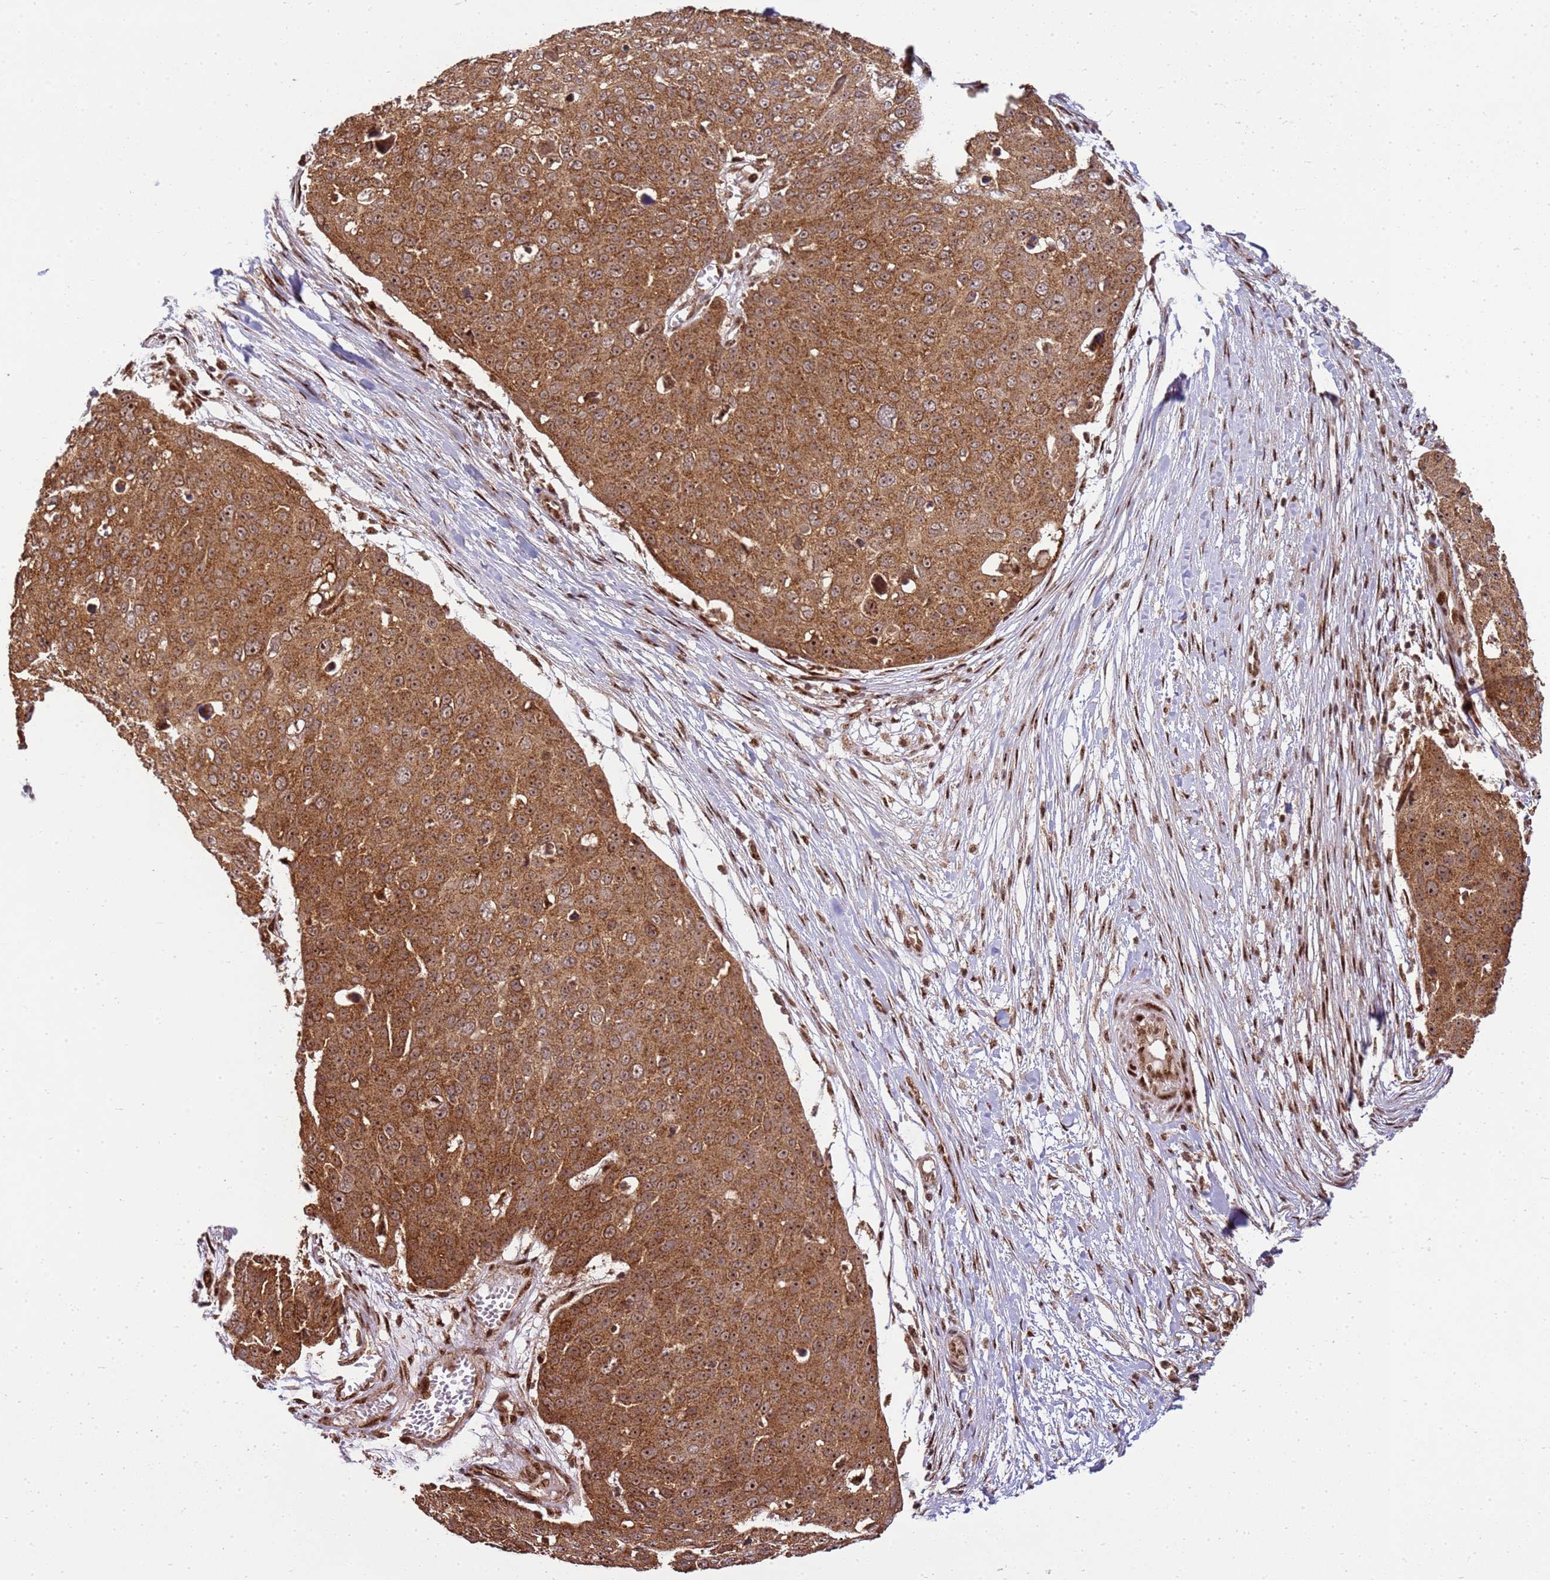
{"staining": {"intensity": "moderate", "quantity": ">75%", "location": "cytoplasmic/membranous"}, "tissue": "skin cancer", "cell_type": "Tumor cells", "image_type": "cancer", "snomed": [{"axis": "morphology", "description": "Squamous cell carcinoma, NOS"}, {"axis": "topography", "description": "Skin"}], "caption": "Human skin cancer stained for a protein (brown) exhibits moderate cytoplasmic/membranous positive staining in approximately >75% of tumor cells.", "gene": "PEX14", "patient": {"sex": "male", "age": 71}}